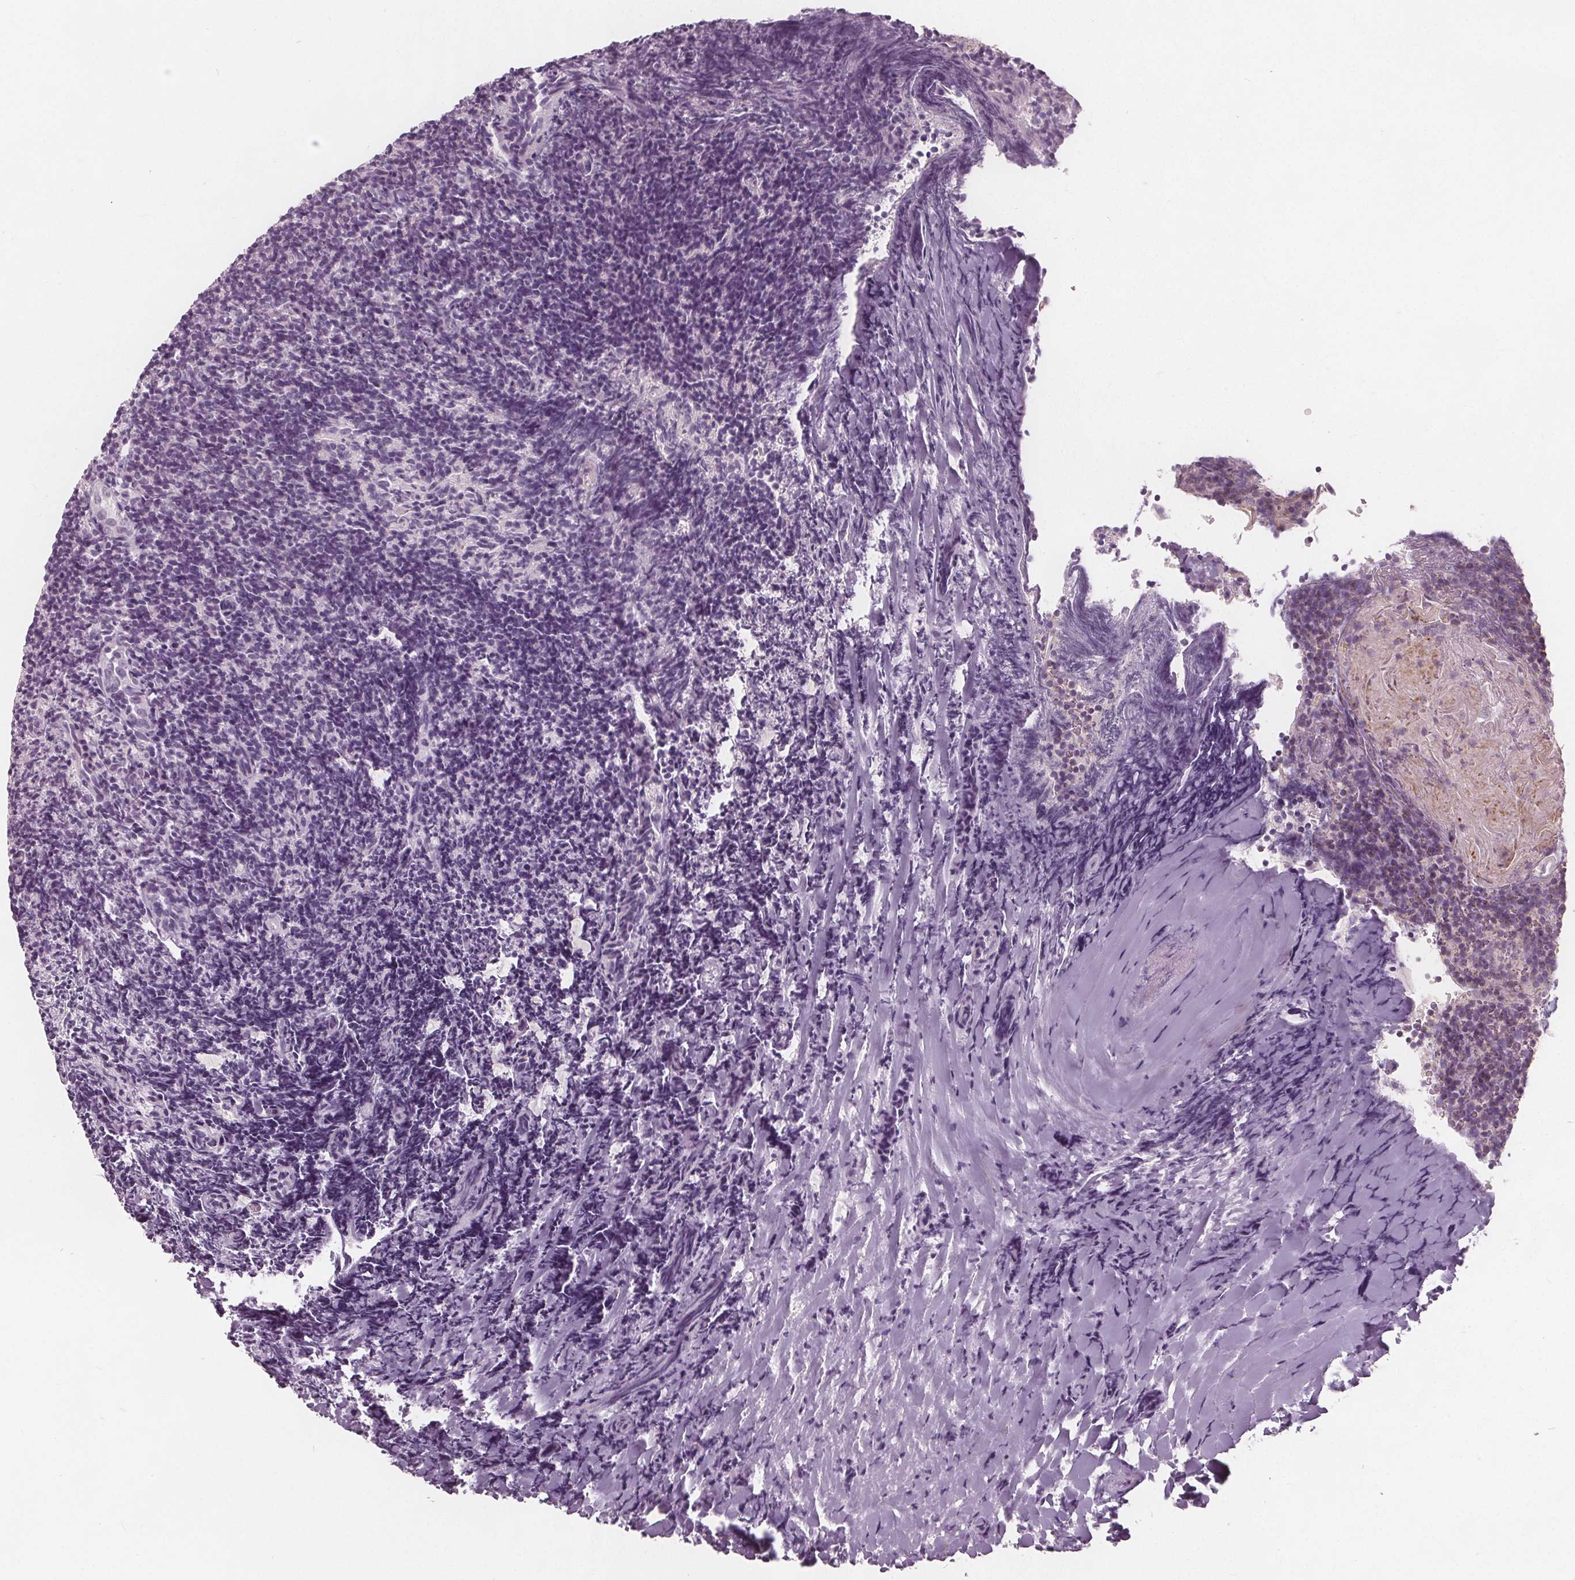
{"staining": {"intensity": "negative", "quantity": "none", "location": "none"}, "tissue": "tonsil", "cell_type": "Germinal center cells", "image_type": "normal", "snomed": [{"axis": "morphology", "description": "Normal tissue, NOS"}, {"axis": "topography", "description": "Tonsil"}], "caption": "High power microscopy photomicrograph of an immunohistochemistry (IHC) micrograph of normal tonsil, revealing no significant expression in germinal center cells. (DAB immunohistochemistry (IHC) with hematoxylin counter stain).", "gene": "ECI2", "patient": {"sex": "female", "age": 10}}